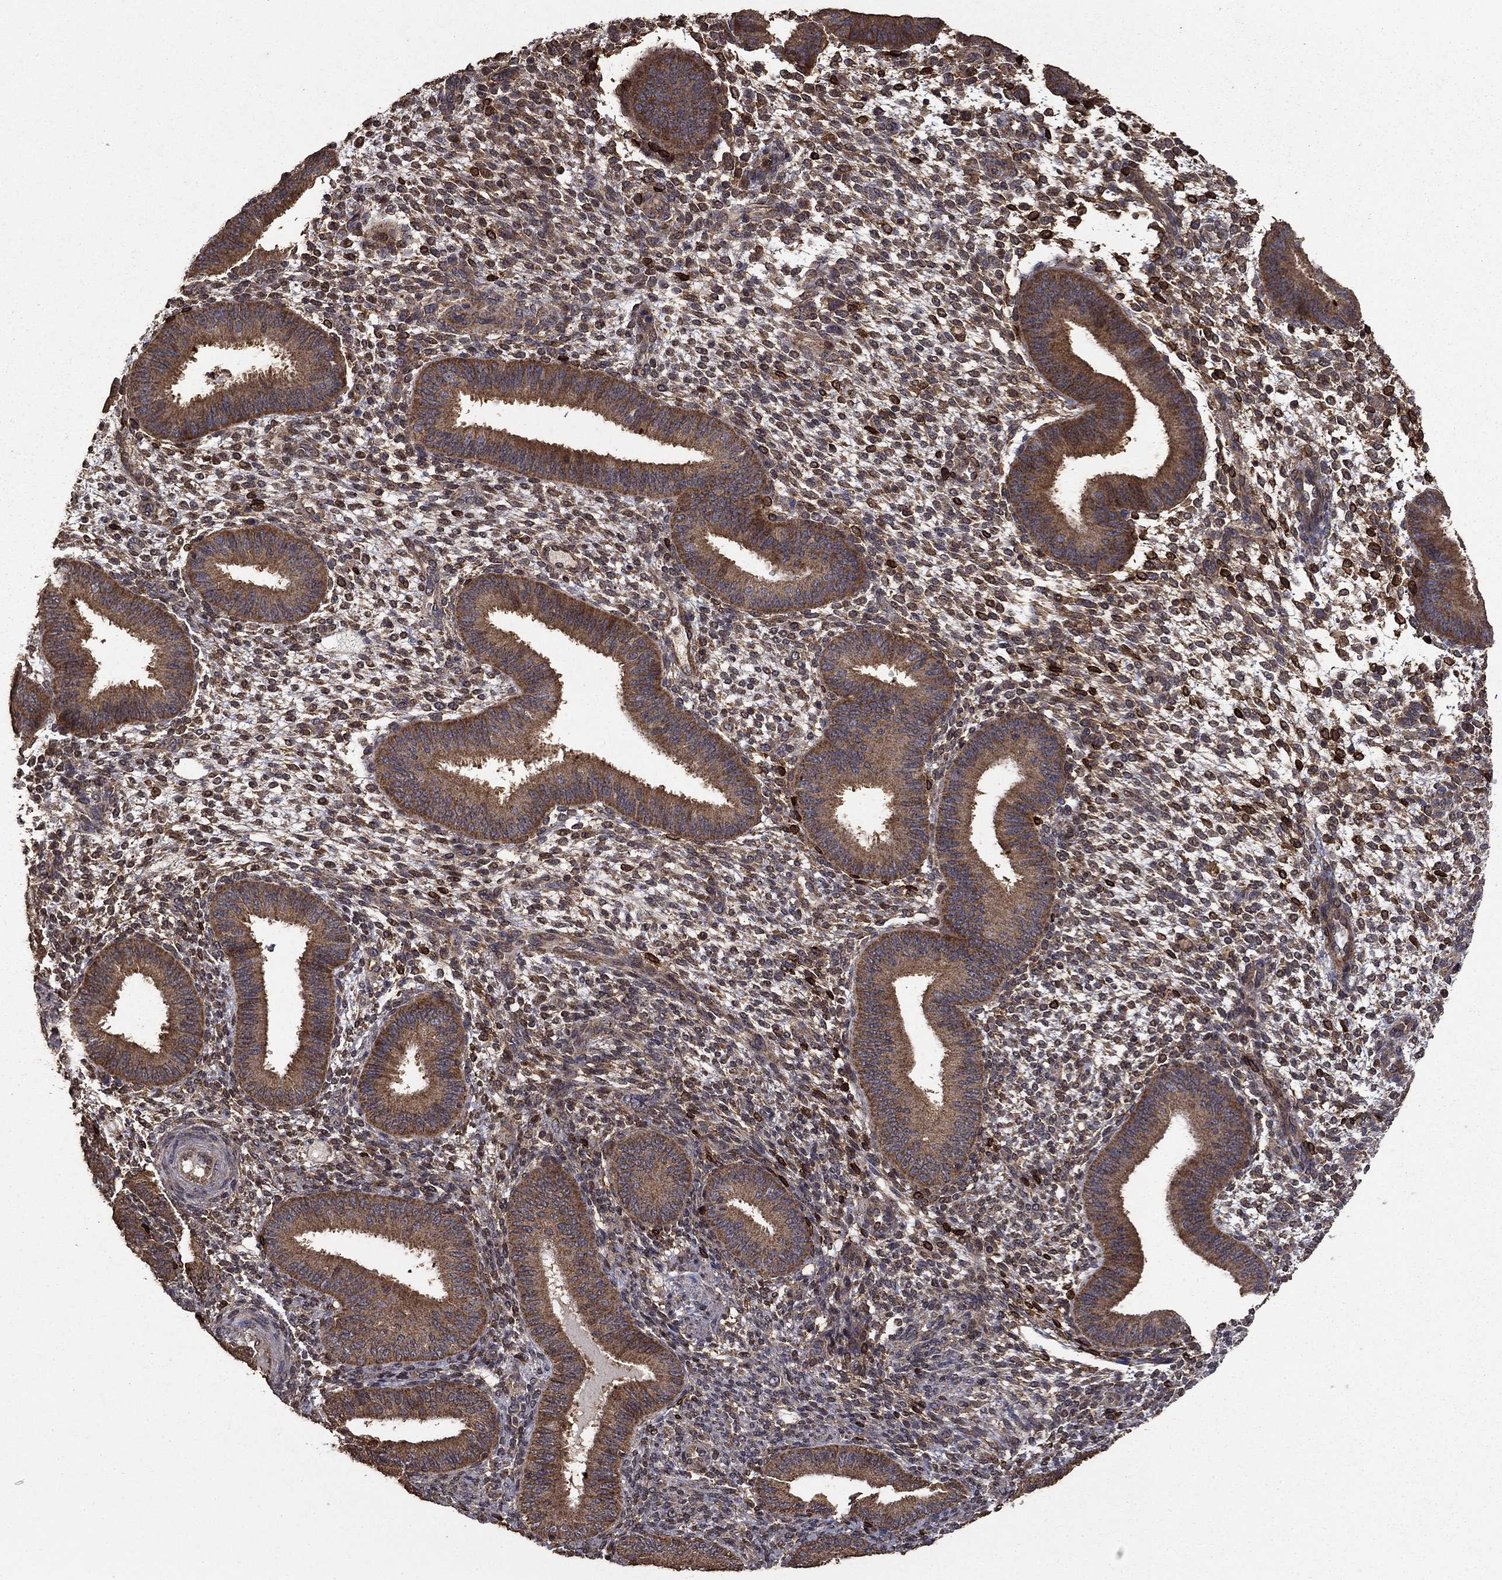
{"staining": {"intensity": "moderate", "quantity": ">75%", "location": "cytoplasmic/membranous"}, "tissue": "endometrium", "cell_type": "Cells in endometrial stroma", "image_type": "normal", "snomed": [{"axis": "morphology", "description": "Normal tissue, NOS"}, {"axis": "topography", "description": "Endometrium"}], "caption": "The photomicrograph displays a brown stain indicating the presence of a protein in the cytoplasmic/membranous of cells in endometrial stroma in endometrium. (IHC, brightfield microscopy, high magnification).", "gene": "IFRD1", "patient": {"sex": "female", "age": 39}}